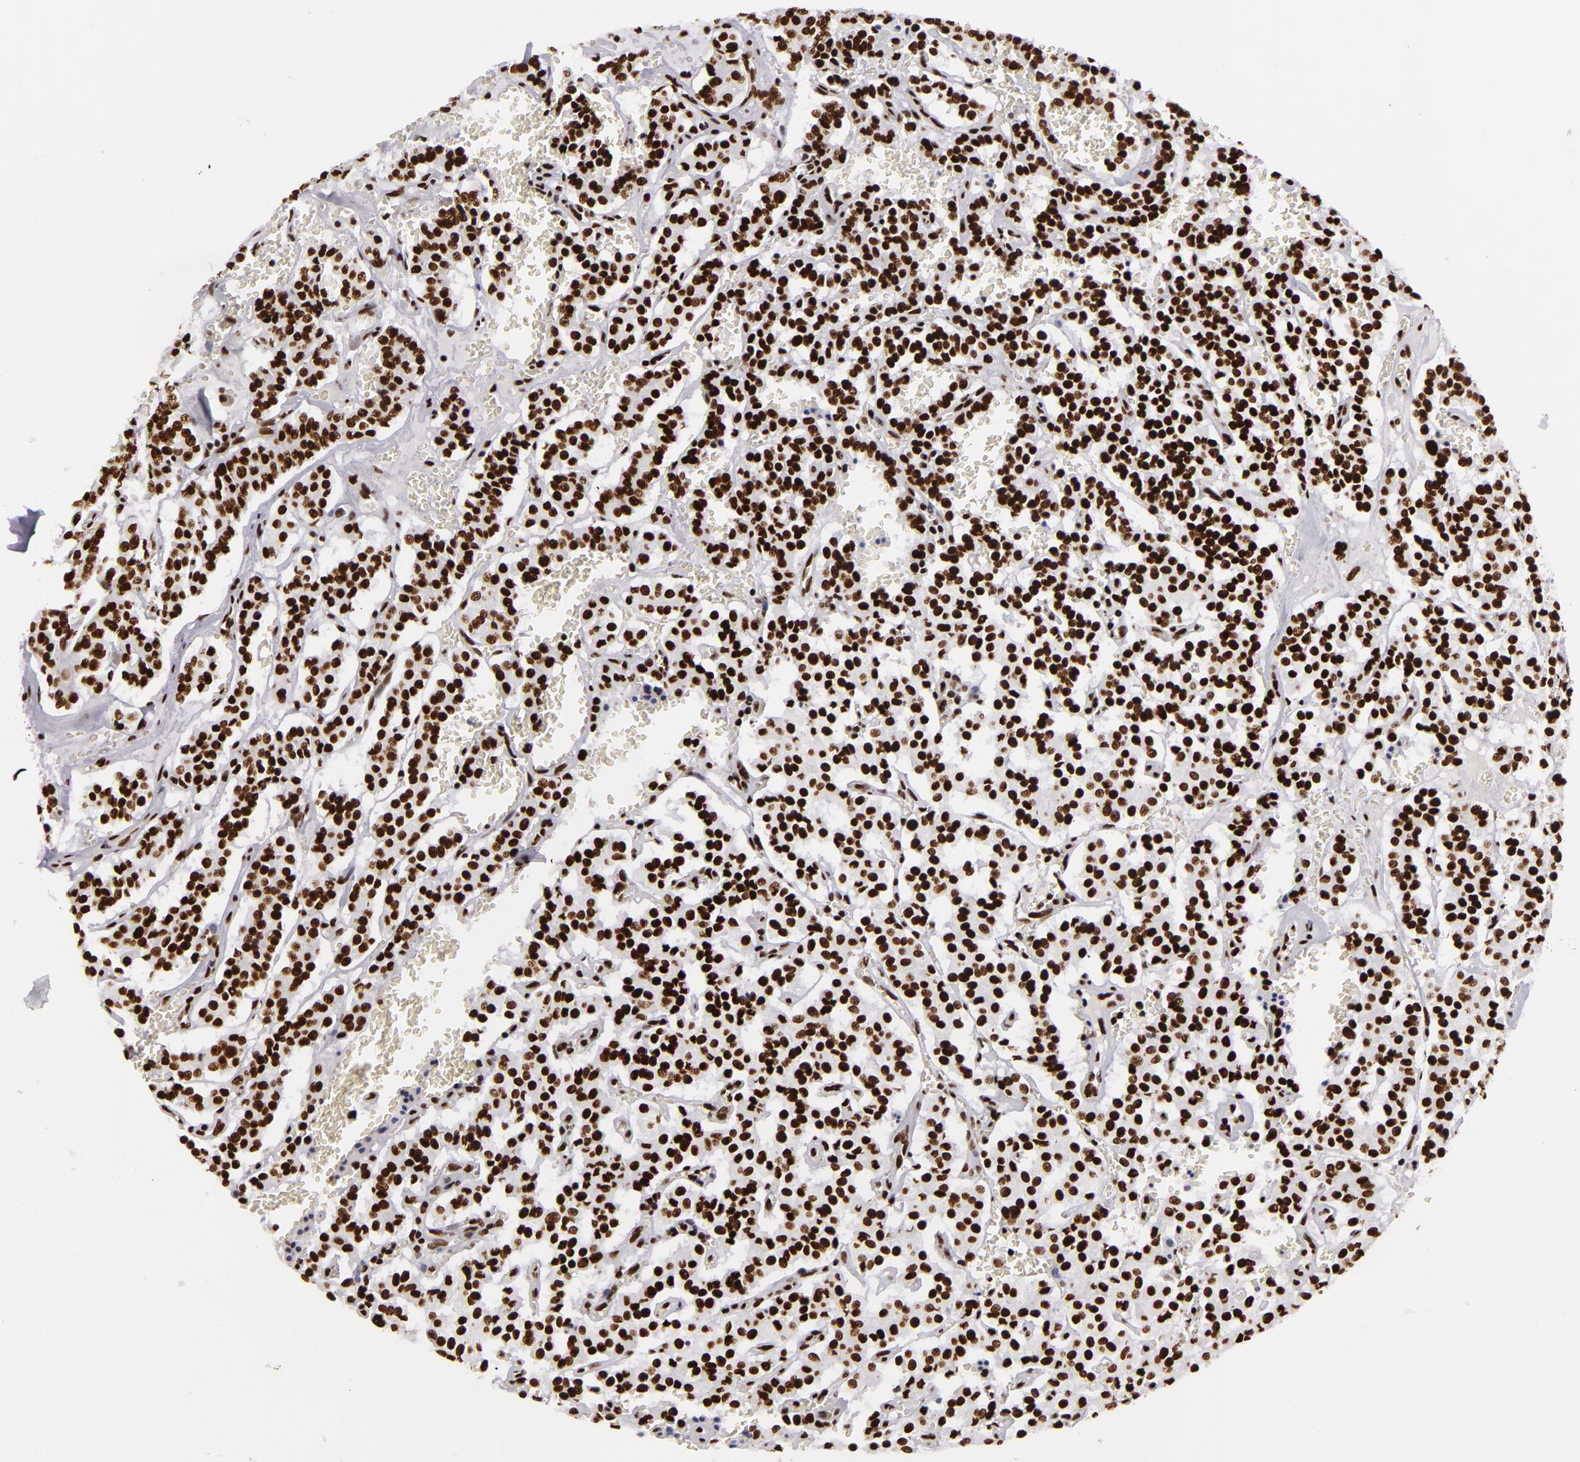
{"staining": {"intensity": "strong", "quantity": ">75%", "location": "nuclear"}, "tissue": "carcinoid", "cell_type": "Tumor cells", "image_type": "cancer", "snomed": [{"axis": "morphology", "description": "Carcinoid, malignant, NOS"}, {"axis": "topography", "description": "Bronchus"}], "caption": "Immunohistochemical staining of malignant carcinoid reveals strong nuclear protein expression in approximately >75% of tumor cells.", "gene": "SAFB", "patient": {"sex": "male", "age": 55}}